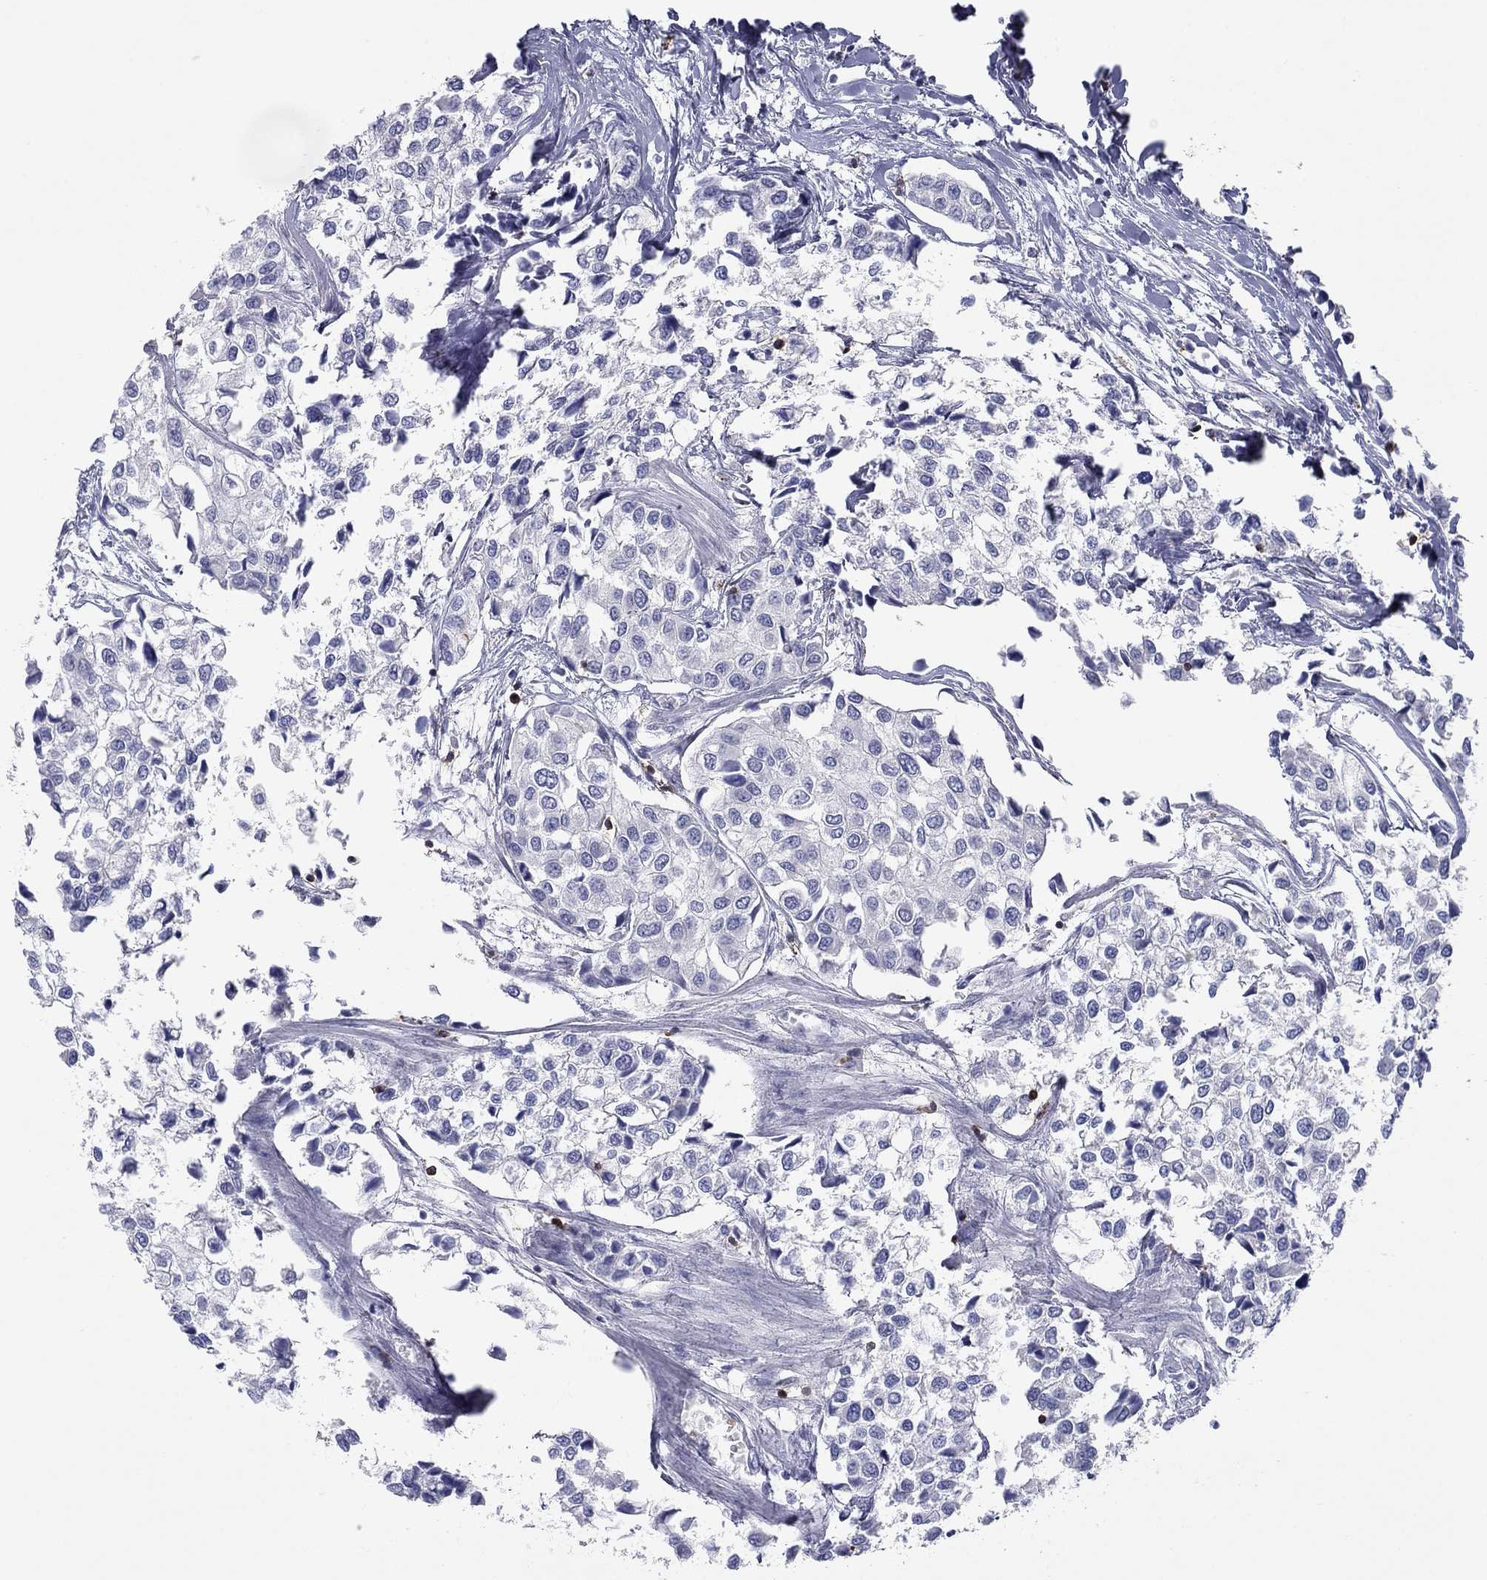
{"staining": {"intensity": "negative", "quantity": "none", "location": "none"}, "tissue": "urothelial cancer", "cell_type": "Tumor cells", "image_type": "cancer", "snomed": [{"axis": "morphology", "description": "Urothelial carcinoma, High grade"}, {"axis": "topography", "description": "Urinary bladder"}], "caption": "This is an immunohistochemistry (IHC) histopathology image of urothelial cancer. There is no expression in tumor cells.", "gene": "ITGAE", "patient": {"sex": "male", "age": 73}}